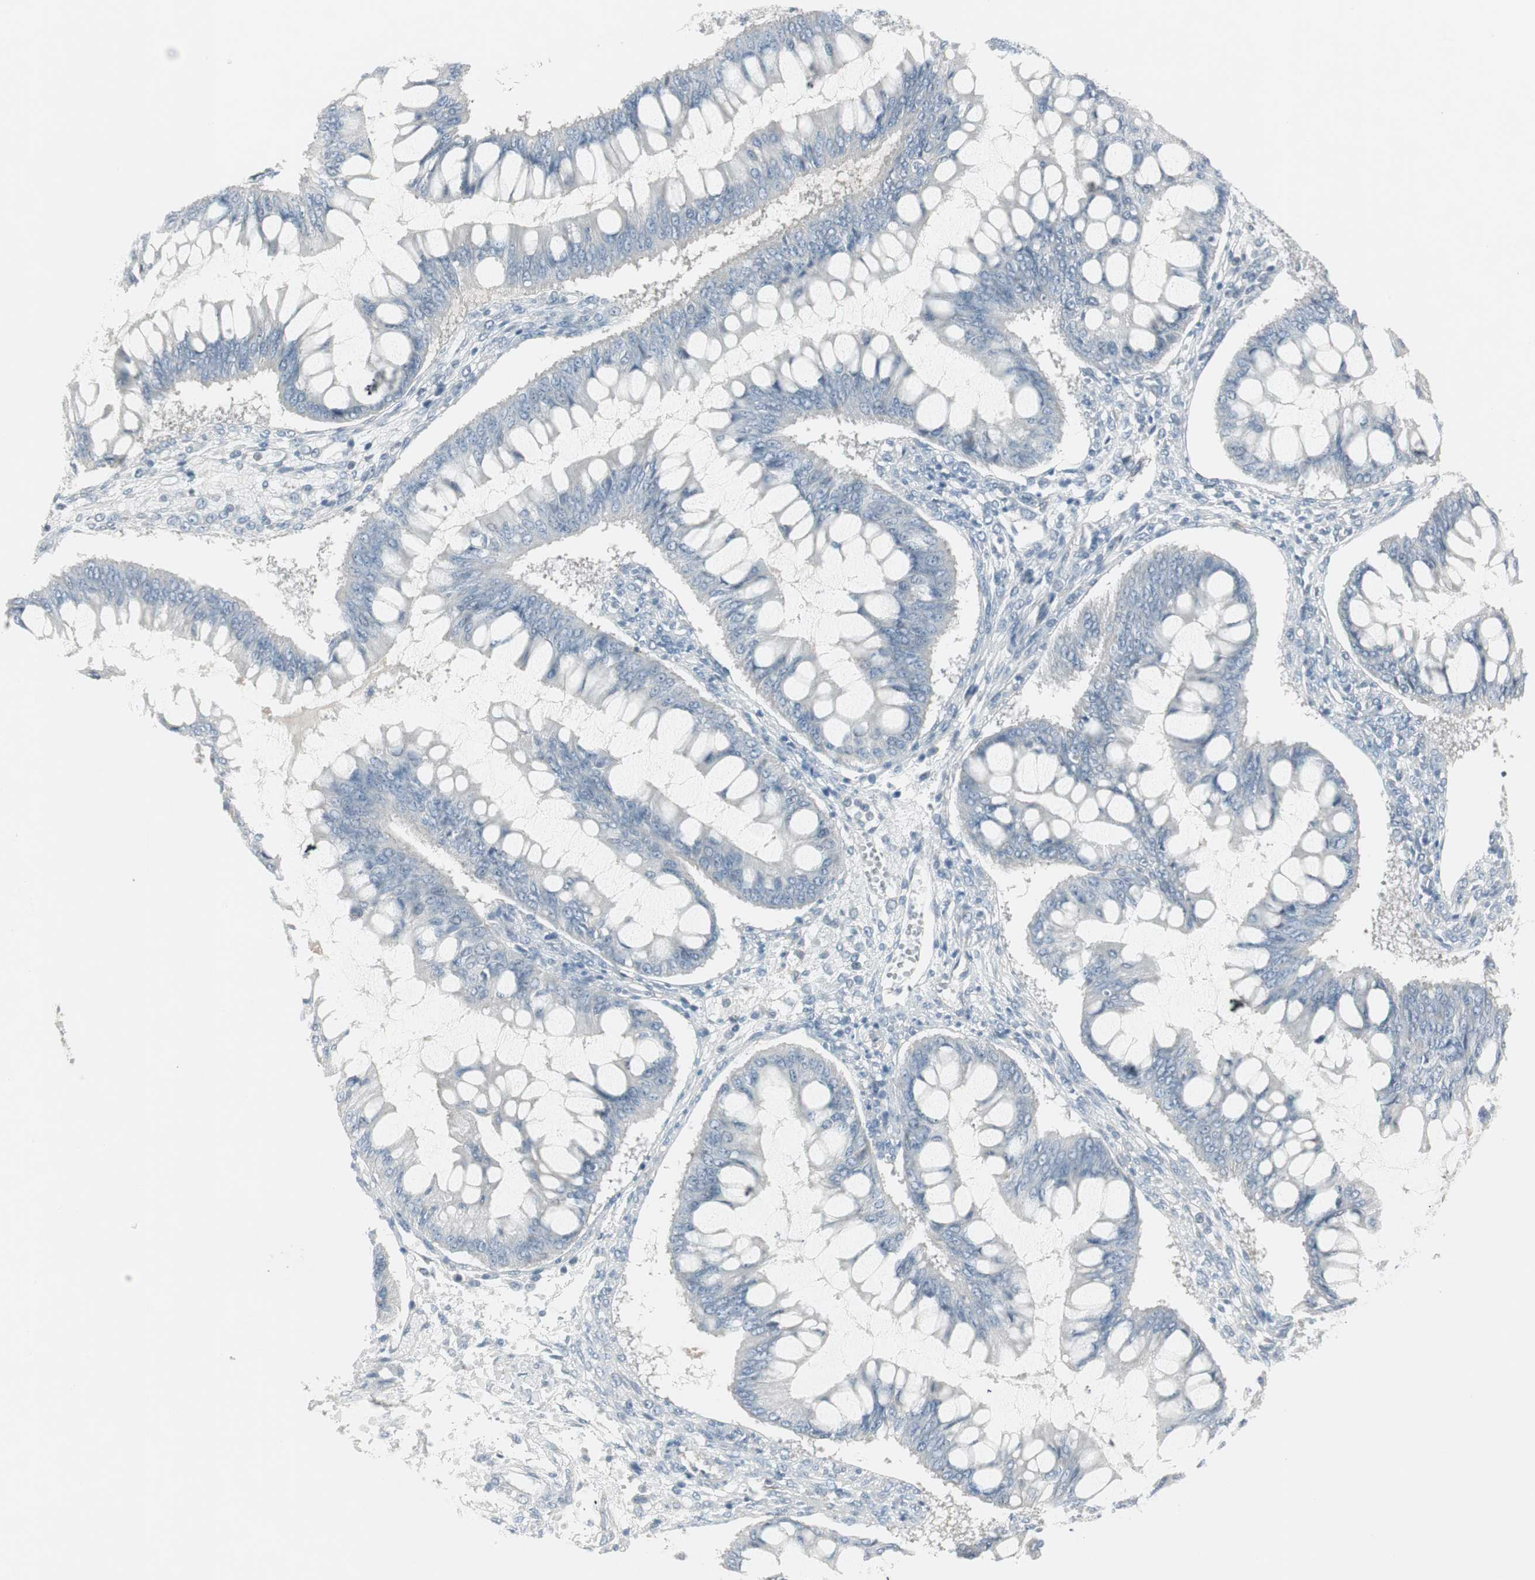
{"staining": {"intensity": "negative", "quantity": "none", "location": "none"}, "tissue": "ovarian cancer", "cell_type": "Tumor cells", "image_type": "cancer", "snomed": [{"axis": "morphology", "description": "Cystadenocarcinoma, mucinous, NOS"}, {"axis": "topography", "description": "Ovary"}], "caption": "Immunohistochemistry (IHC) image of human mucinous cystadenocarcinoma (ovarian) stained for a protein (brown), which demonstrates no staining in tumor cells.", "gene": "MAP4K4", "patient": {"sex": "female", "age": 73}}